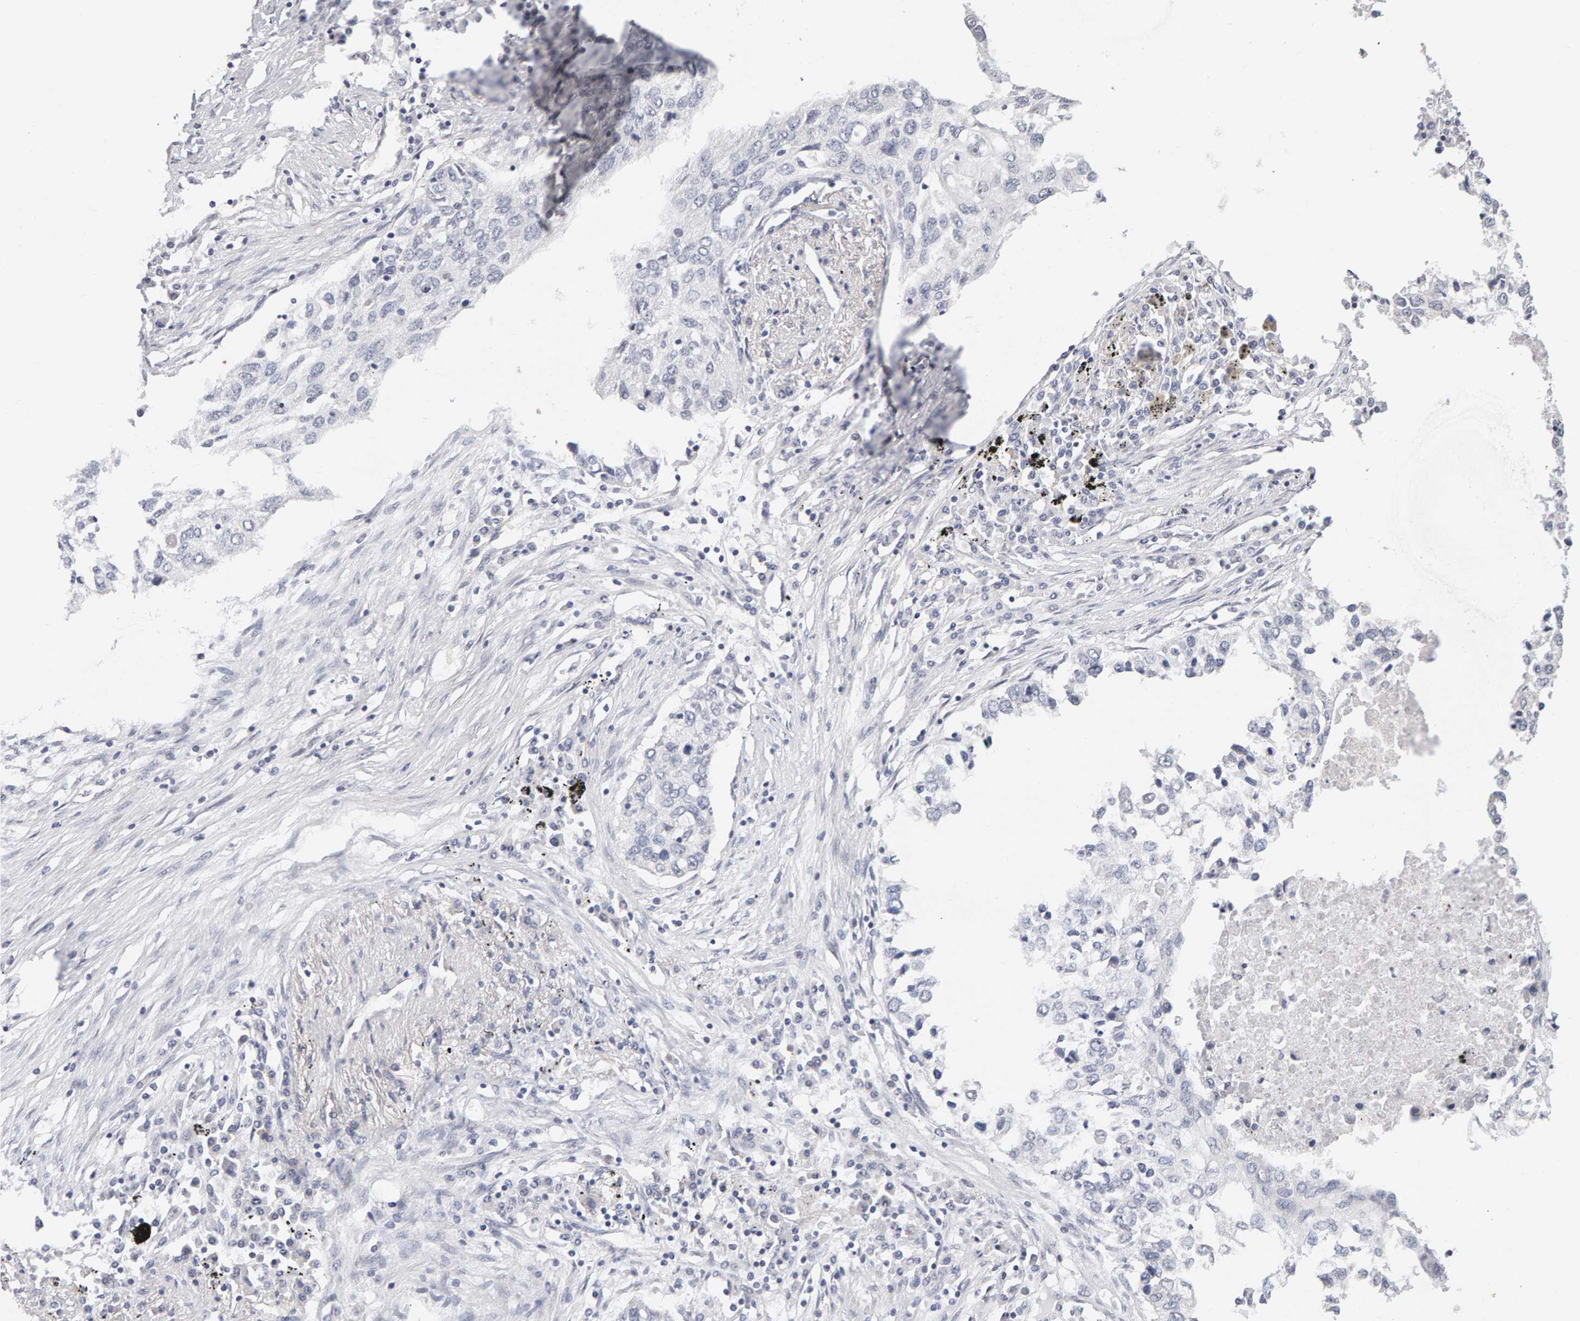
{"staining": {"intensity": "negative", "quantity": "none", "location": "none"}, "tissue": "lung cancer", "cell_type": "Tumor cells", "image_type": "cancer", "snomed": [{"axis": "morphology", "description": "Squamous cell carcinoma, NOS"}, {"axis": "topography", "description": "Lung"}], "caption": "DAB (3,3'-diaminobenzidine) immunohistochemical staining of lung cancer reveals no significant expression in tumor cells.", "gene": "HNF4A", "patient": {"sex": "female", "age": 63}}